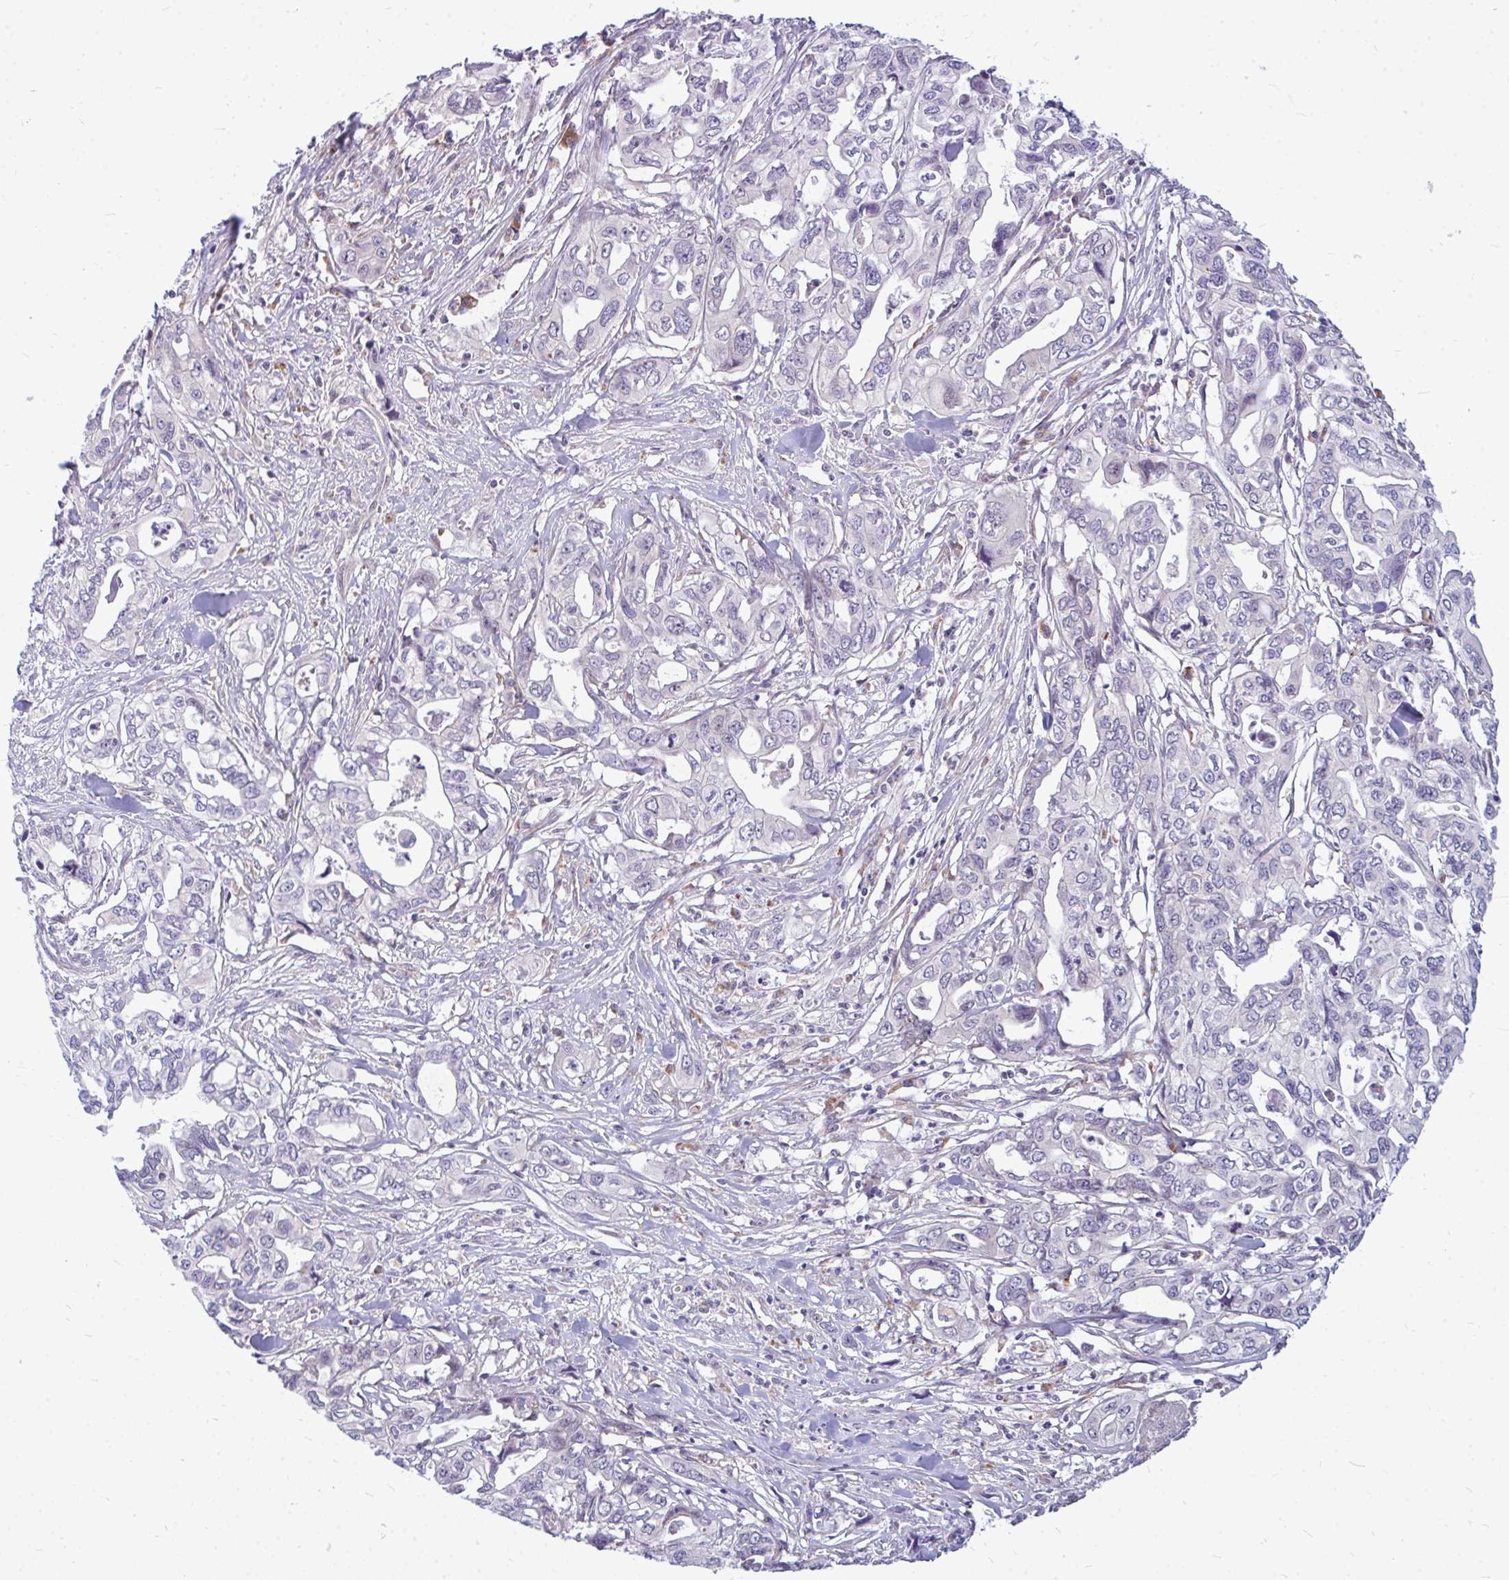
{"staining": {"intensity": "negative", "quantity": "none", "location": "none"}, "tissue": "pancreatic cancer", "cell_type": "Tumor cells", "image_type": "cancer", "snomed": [{"axis": "morphology", "description": "Adenocarcinoma, NOS"}, {"axis": "topography", "description": "Pancreas"}], "caption": "This is an immunohistochemistry micrograph of pancreatic cancer (adenocarcinoma). There is no expression in tumor cells.", "gene": "ZSCAN25", "patient": {"sex": "male", "age": 68}}